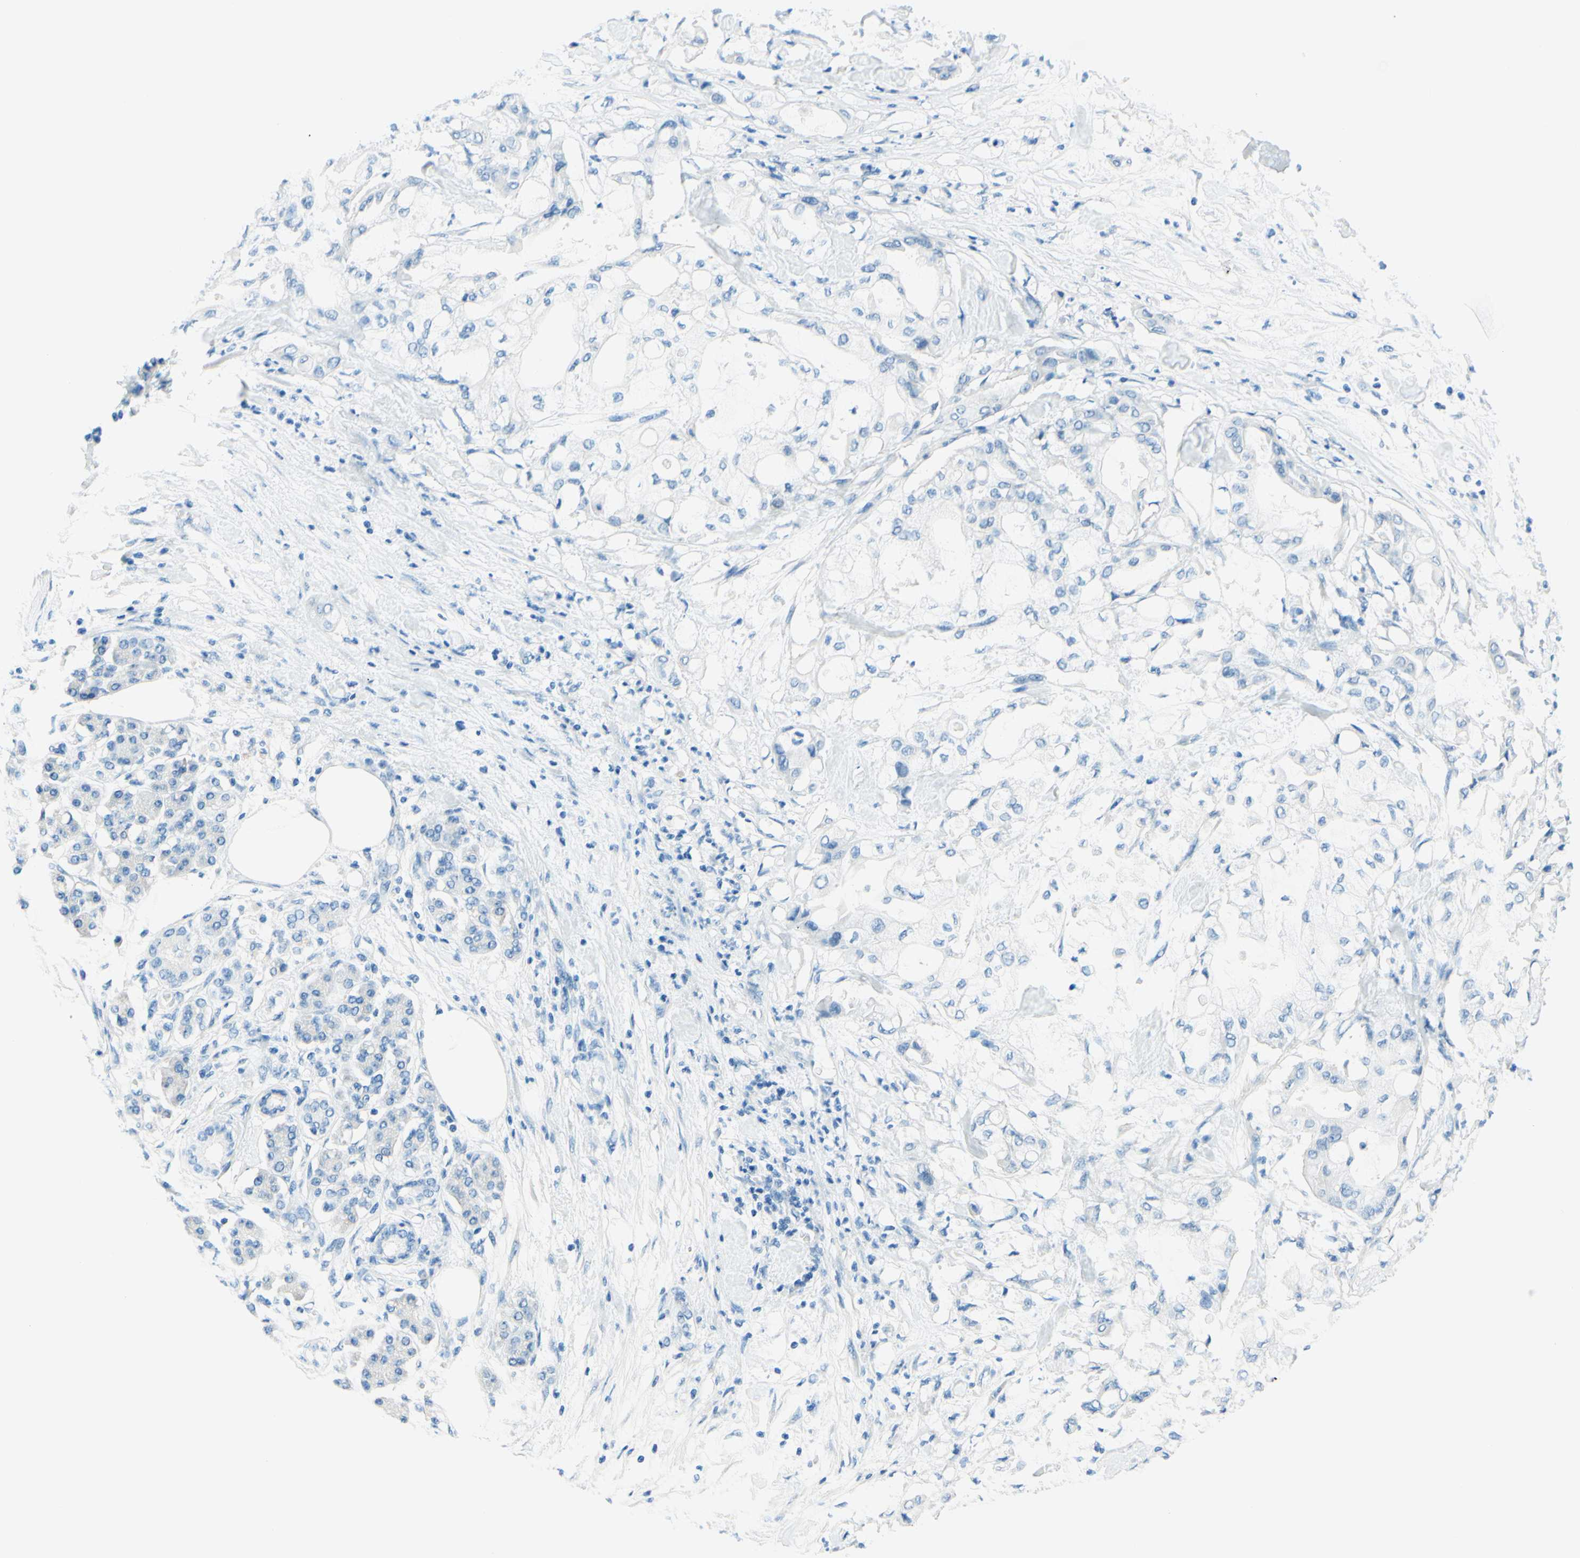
{"staining": {"intensity": "negative", "quantity": "none", "location": "none"}, "tissue": "pancreatic cancer", "cell_type": "Tumor cells", "image_type": "cancer", "snomed": [{"axis": "morphology", "description": "Adenocarcinoma, NOS"}, {"axis": "morphology", "description": "Adenocarcinoma, metastatic, NOS"}, {"axis": "topography", "description": "Lymph node"}, {"axis": "topography", "description": "Pancreas"}, {"axis": "topography", "description": "Duodenum"}], "caption": "Immunohistochemistry (IHC) of metastatic adenocarcinoma (pancreatic) exhibits no expression in tumor cells.", "gene": "PASD1", "patient": {"sex": "female", "age": 64}}